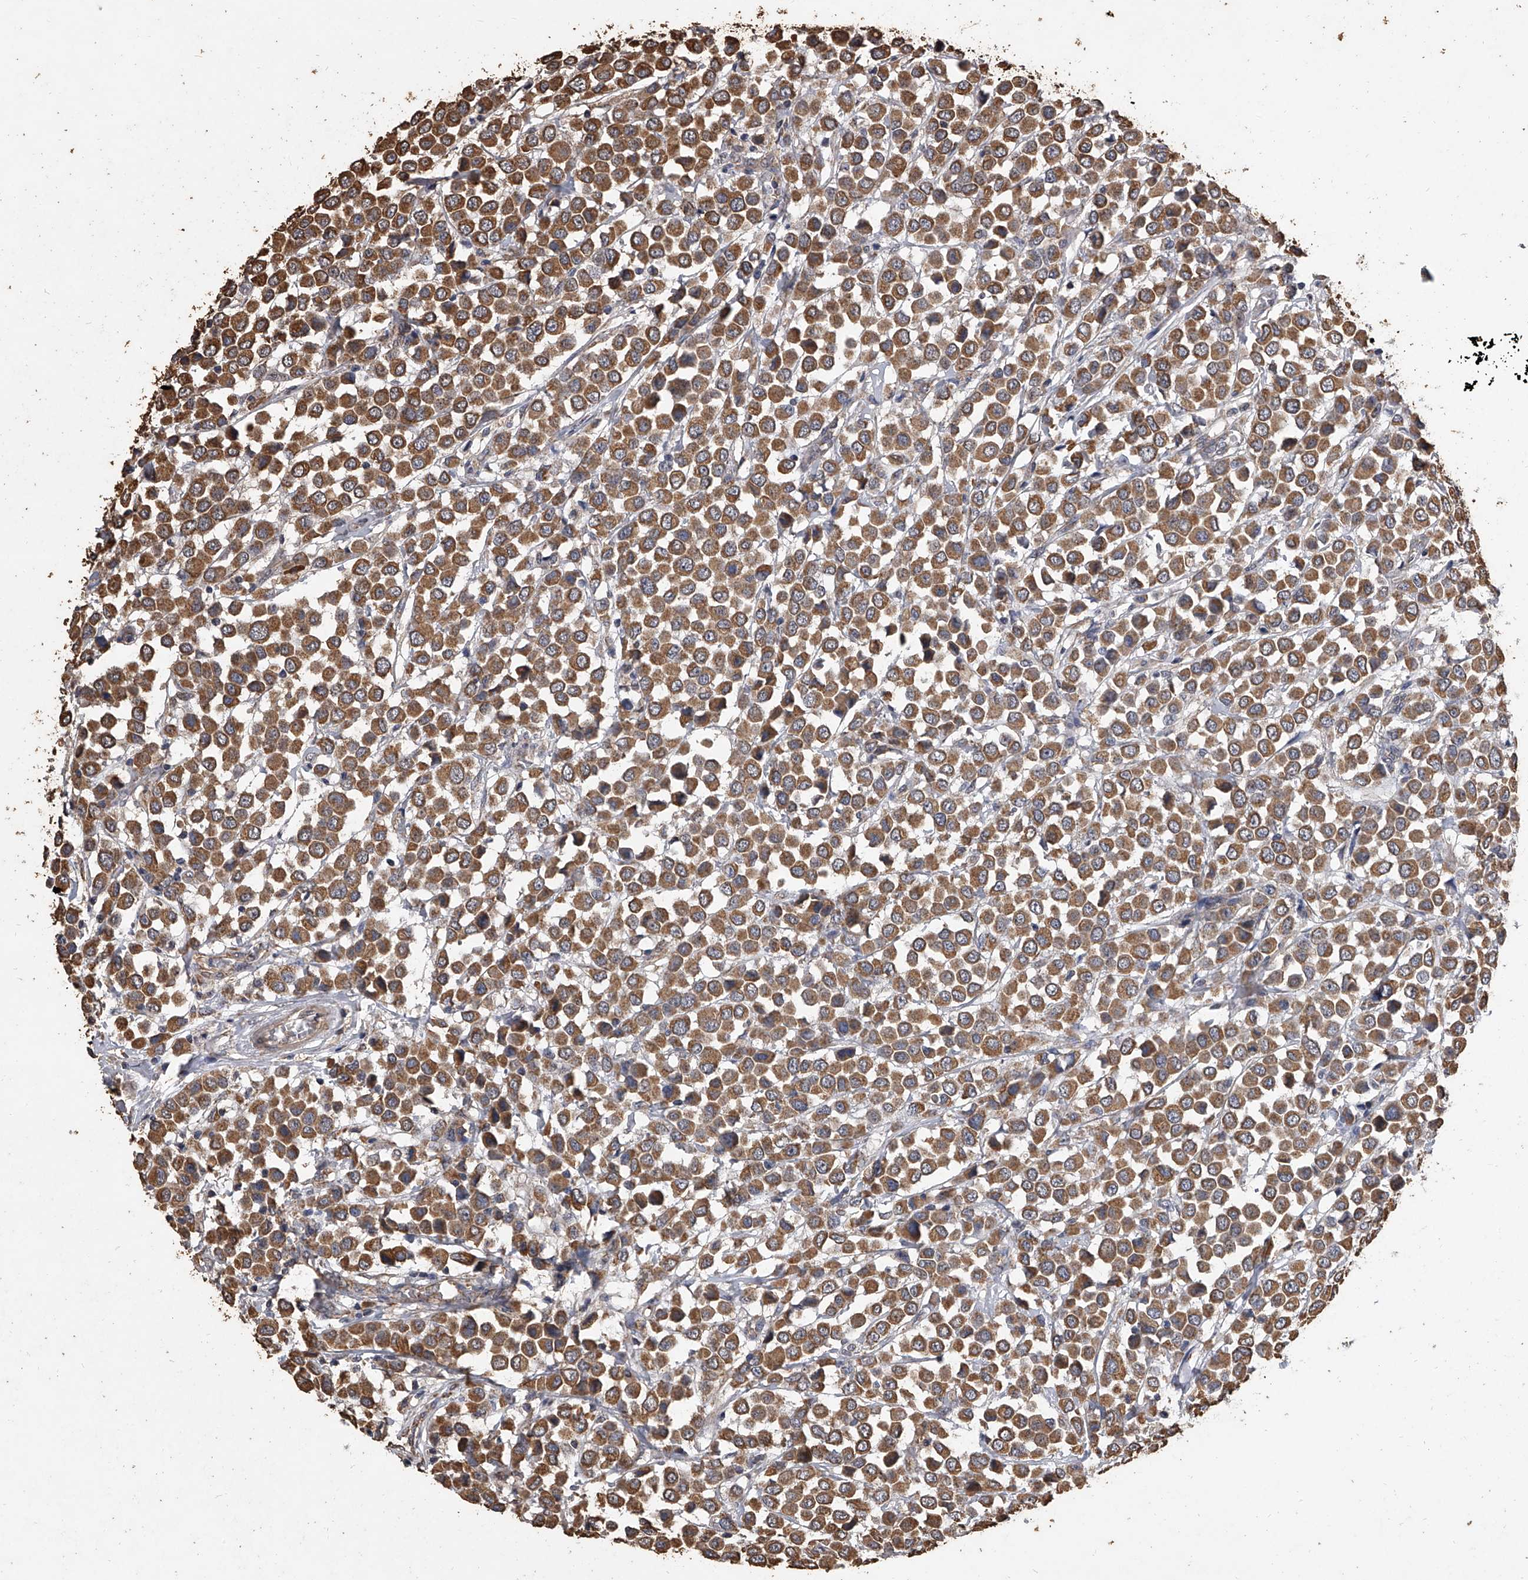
{"staining": {"intensity": "moderate", "quantity": ">75%", "location": "cytoplasmic/membranous"}, "tissue": "breast cancer", "cell_type": "Tumor cells", "image_type": "cancer", "snomed": [{"axis": "morphology", "description": "Duct carcinoma"}, {"axis": "topography", "description": "Breast"}], "caption": "Immunohistochemical staining of human infiltrating ductal carcinoma (breast) exhibits medium levels of moderate cytoplasmic/membranous protein expression in approximately >75% of tumor cells.", "gene": "MRPL28", "patient": {"sex": "female", "age": 61}}